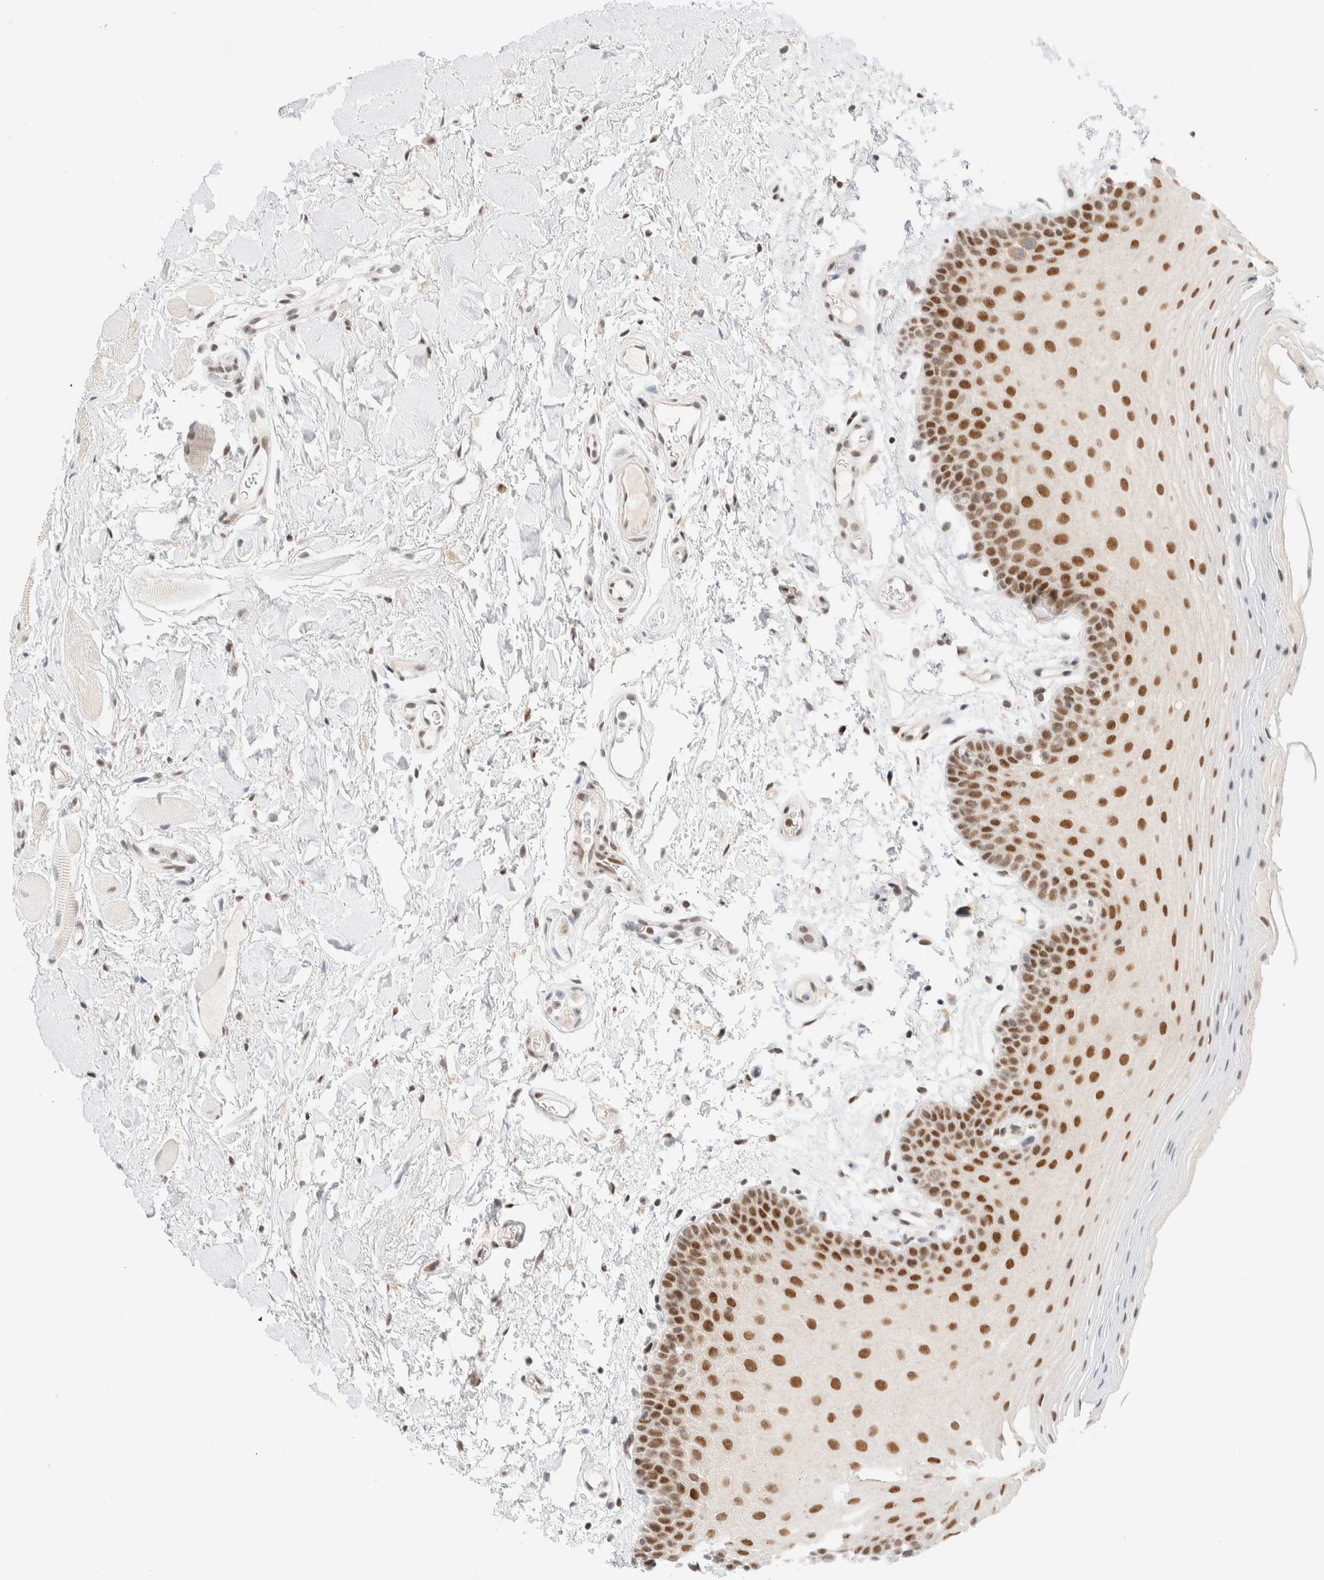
{"staining": {"intensity": "strong", "quantity": ">75%", "location": "nuclear"}, "tissue": "oral mucosa", "cell_type": "Squamous epithelial cells", "image_type": "normal", "snomed": [{"axis": "morphology", "description": "Normal tissue, NOS"}, {"axis": "topography", "description": "Oral tissue"}], "caption": "Squamous epithelial cells demonstrate high levels of strong nuclear expression in about >75% of cells in unremarkable oral mucosa.", "gene": "PYGO2", "patient": {"sex": "male", "age": 62}}